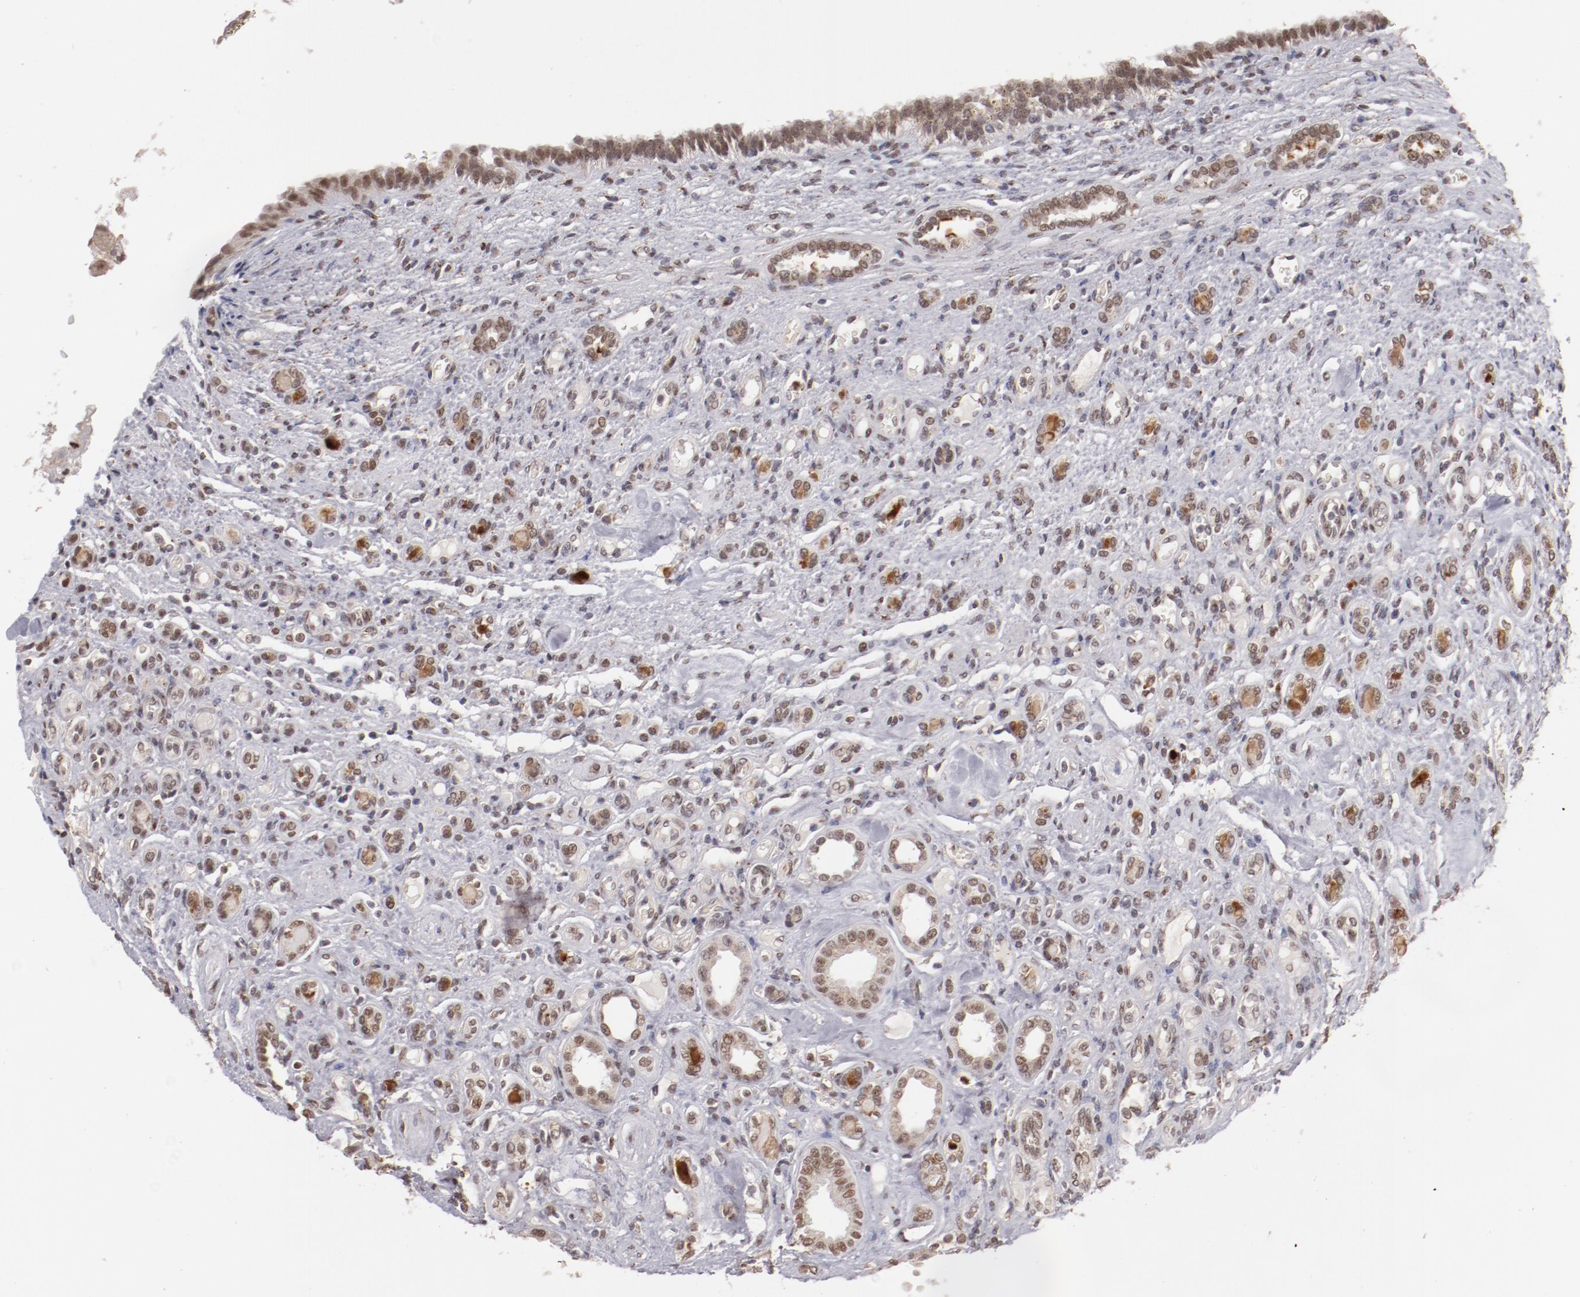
{"staining": {"intensity": "weak", "quantity": "25%-75%", "location": "cytoplasmic/membranous"}, "tissue": "renal cancer", "cell_type": "Tumor cells", "image_type": "cancer", "snomed": [{"axis": "morphology", "description": "Inflammation, NOS"}, {"axis": "morphology", "description": "Adenocarcinoma, NOS"}, {"axis": "topography", "description": "Kidney"}], "caption": "Immunohistochemical staining of human renal cancer displays weak cytoplasmic/membranous protein expression in approximately 25%-75% of tumor cells. Immunohistochemistry stains the protein in brown and the nuclei are stained blue.", "gene": "NFE2", "patient": {"sex": "male", "age": 68}}